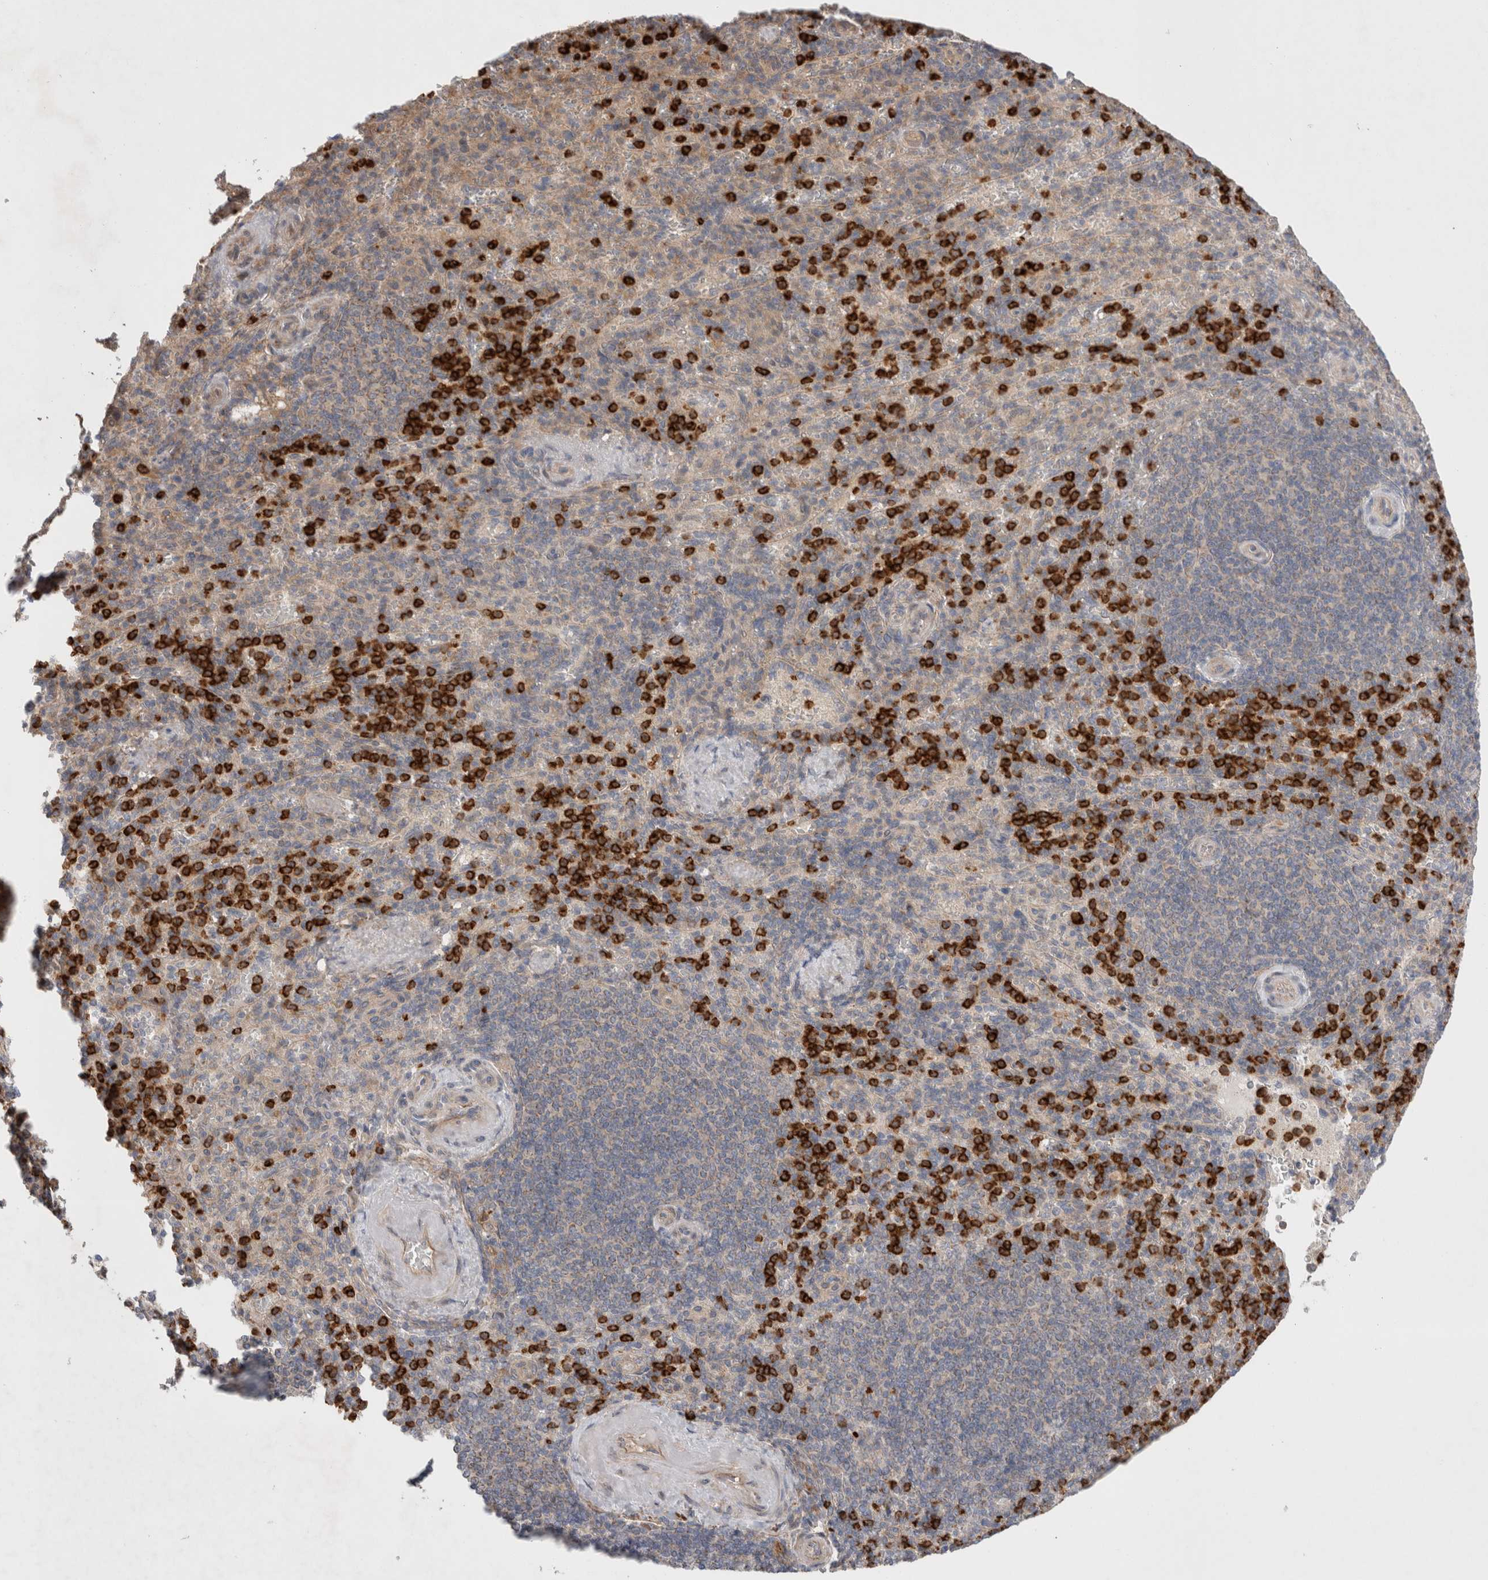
{"staining": {"intensity": "strong", "quantity": "25%-75%", "location": "cytoplasmic/membranous"}, "tissue": "spleen", "cell_type": "Cells in red pulp", "image_type": "normal", "snomed": [{"axis": "morphology", "description": "Normal tissue, NOS"}, {"axis": "topography", "description": "Spleen"}], "caption": "Spleen stained with immunohistochemistry (IHC) reveals strong cytoplasmic/membranous positivity in approximately 25%-75% of cells in red pulp.", "gene": "GSDMB", "patient": {"sex": "female", "age": 74}}